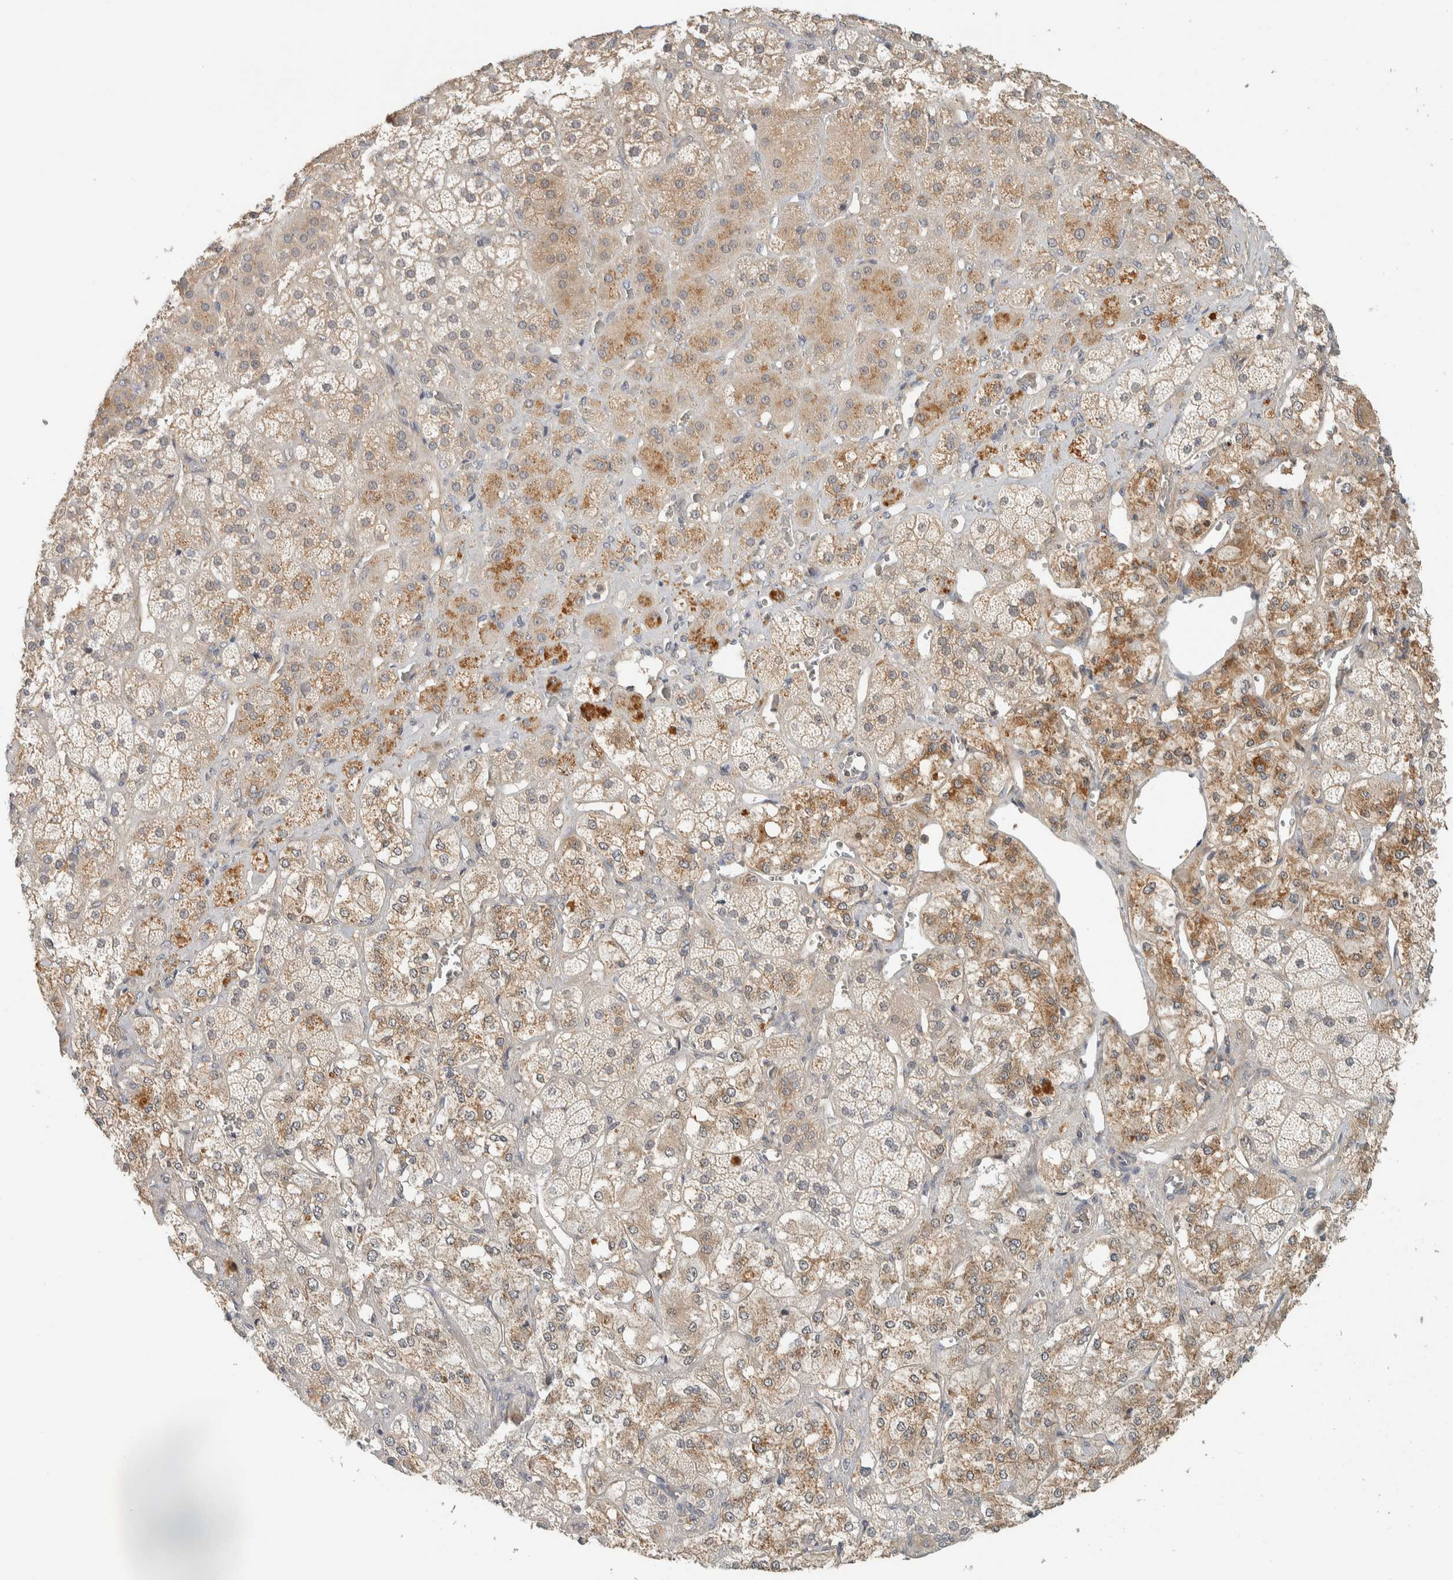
{"staining": {"intensity": "moderate", "quantity": "25%-75%", "location": "cytoplasmic/membranous"}, "tissue": "adrenal gland", "cell_type": "Glandular cells", "image_type": "normal", "snomed": [{"axis": "morphology", "description": "Normal tissue, NOS"}, {"axis": "topography", "description": "Adrenal gland"}], "caption": "An image of human adrenal gland stained for a protein demonstrates moderate cytoplasmic/membranous brown staining in glandular cells. Immunohistochemistry stains the protein in brown and the nuclei are stained blue.", "gene": "RAB11FIP1", "patient": {"sex": "male", "age": 57}}